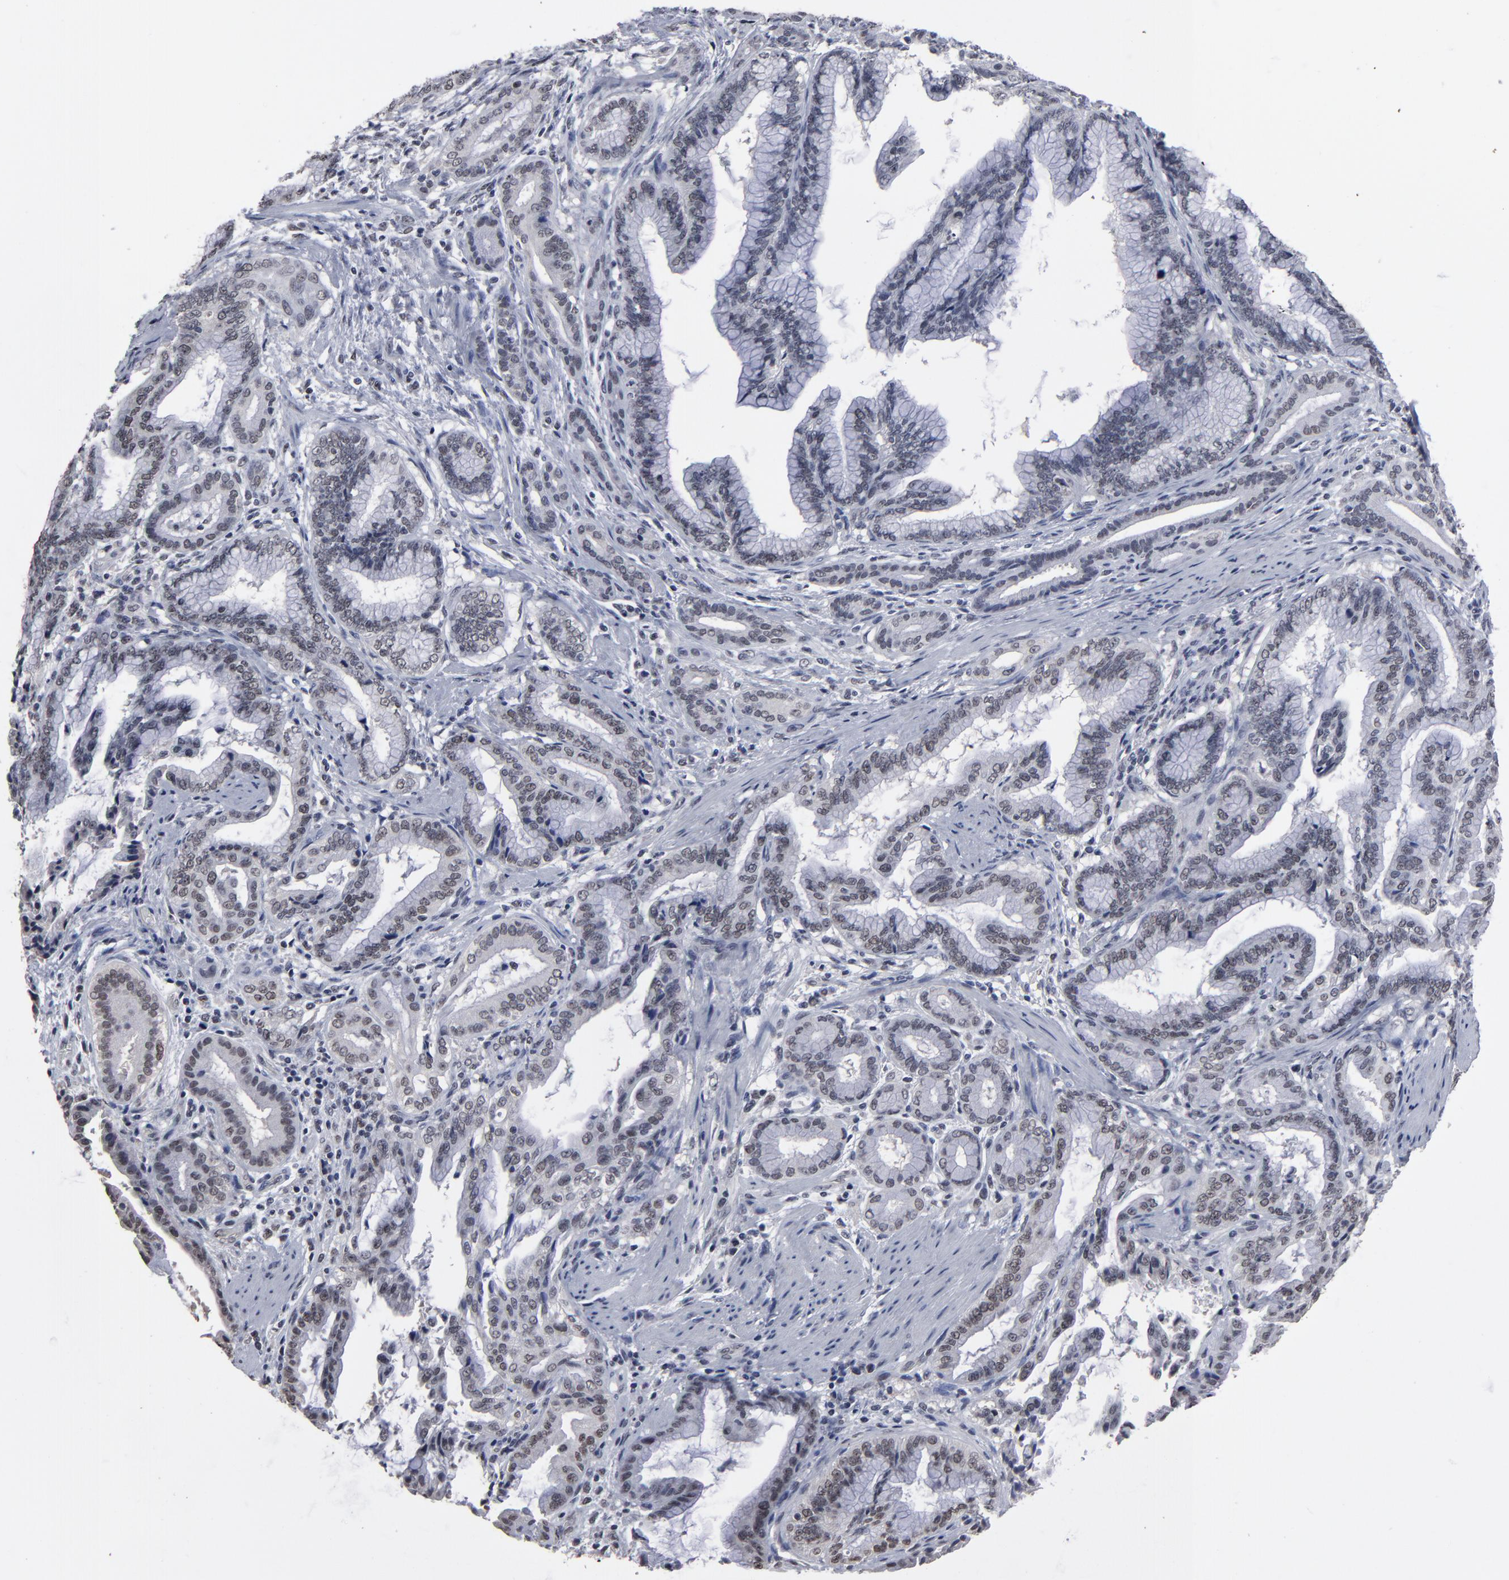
{"staining": {"intensity": "weak", "quantity": "<25%", "location": "nuclear"}, "tissue": "pancreatic cancer", "cell_type": "Tumor cells", "image_type": "cancer", "snomed": [{"axis": "morphology", "description": "Adenocarcinoma, NOS"}, {"axis": "topography", "description": "Pancreas"}], "caption": "Protein analysis of pancreatic cancer (adenocarcinoma) displays no significant expression in tumor cells. (Immunohistochemistry, brightfield microscopy, high magnification).", "gene": "SSRP1", "patient": {"sex": "female", "age": 64}}